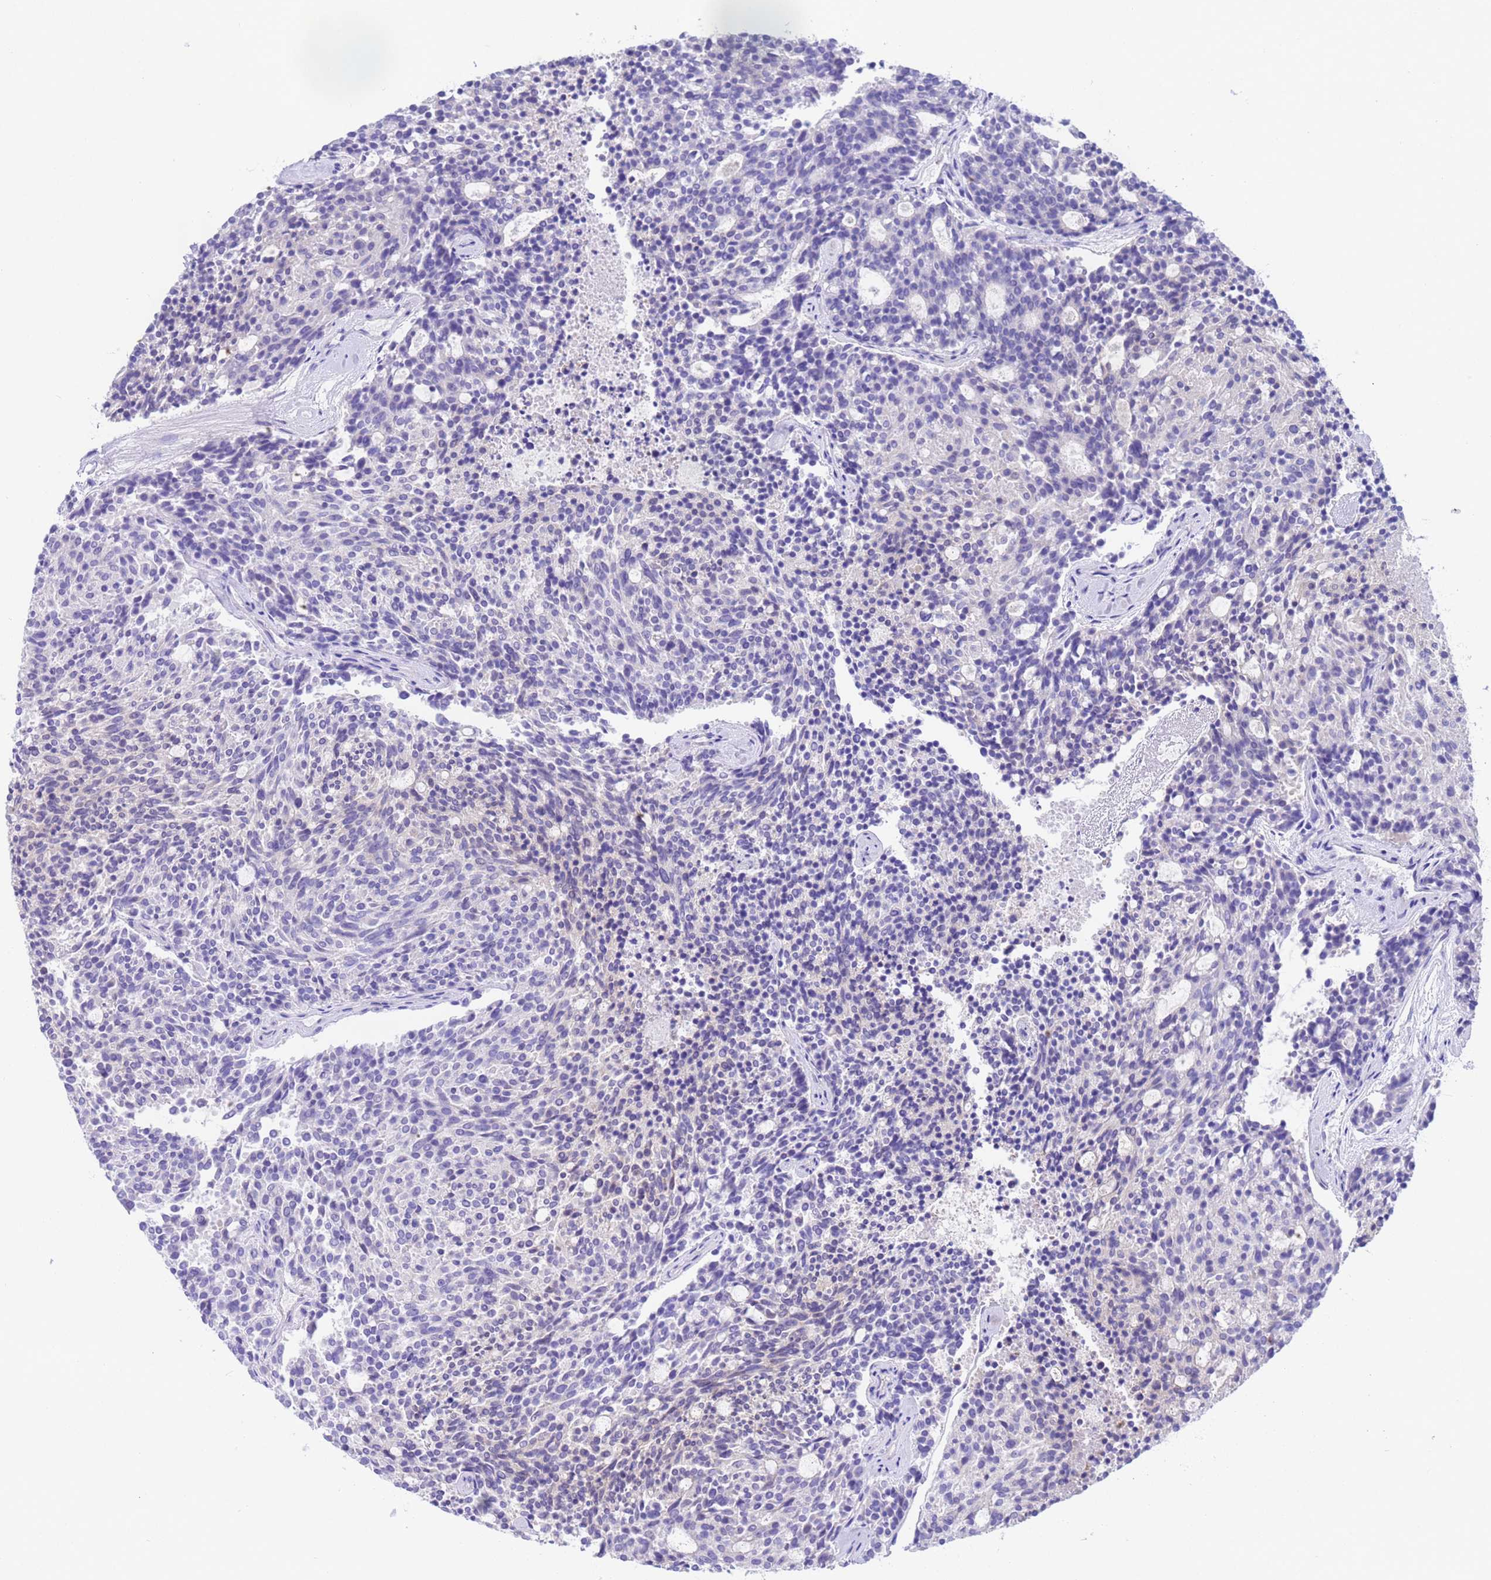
{"staining": {"intensity": "negative", "quantity": "none", "location": "none"}, "tissue": "carcinoid", "cell_type": "Tumor cells", "image_type": "cancer", "snomed": [{"axis": "morphology", "description": "Carcinoid, malignant, NOS"}, {"axis": "topography", "description": "Pancreas"}], "caption": "This micrograph is of malignant carcinoid stained with IHC to label a protein in brown with the nuclei are counter-stained blue. There is no positivity in tumor cells.", "gene": "USP38", "patient": {"sex": "female", "age": 54}}